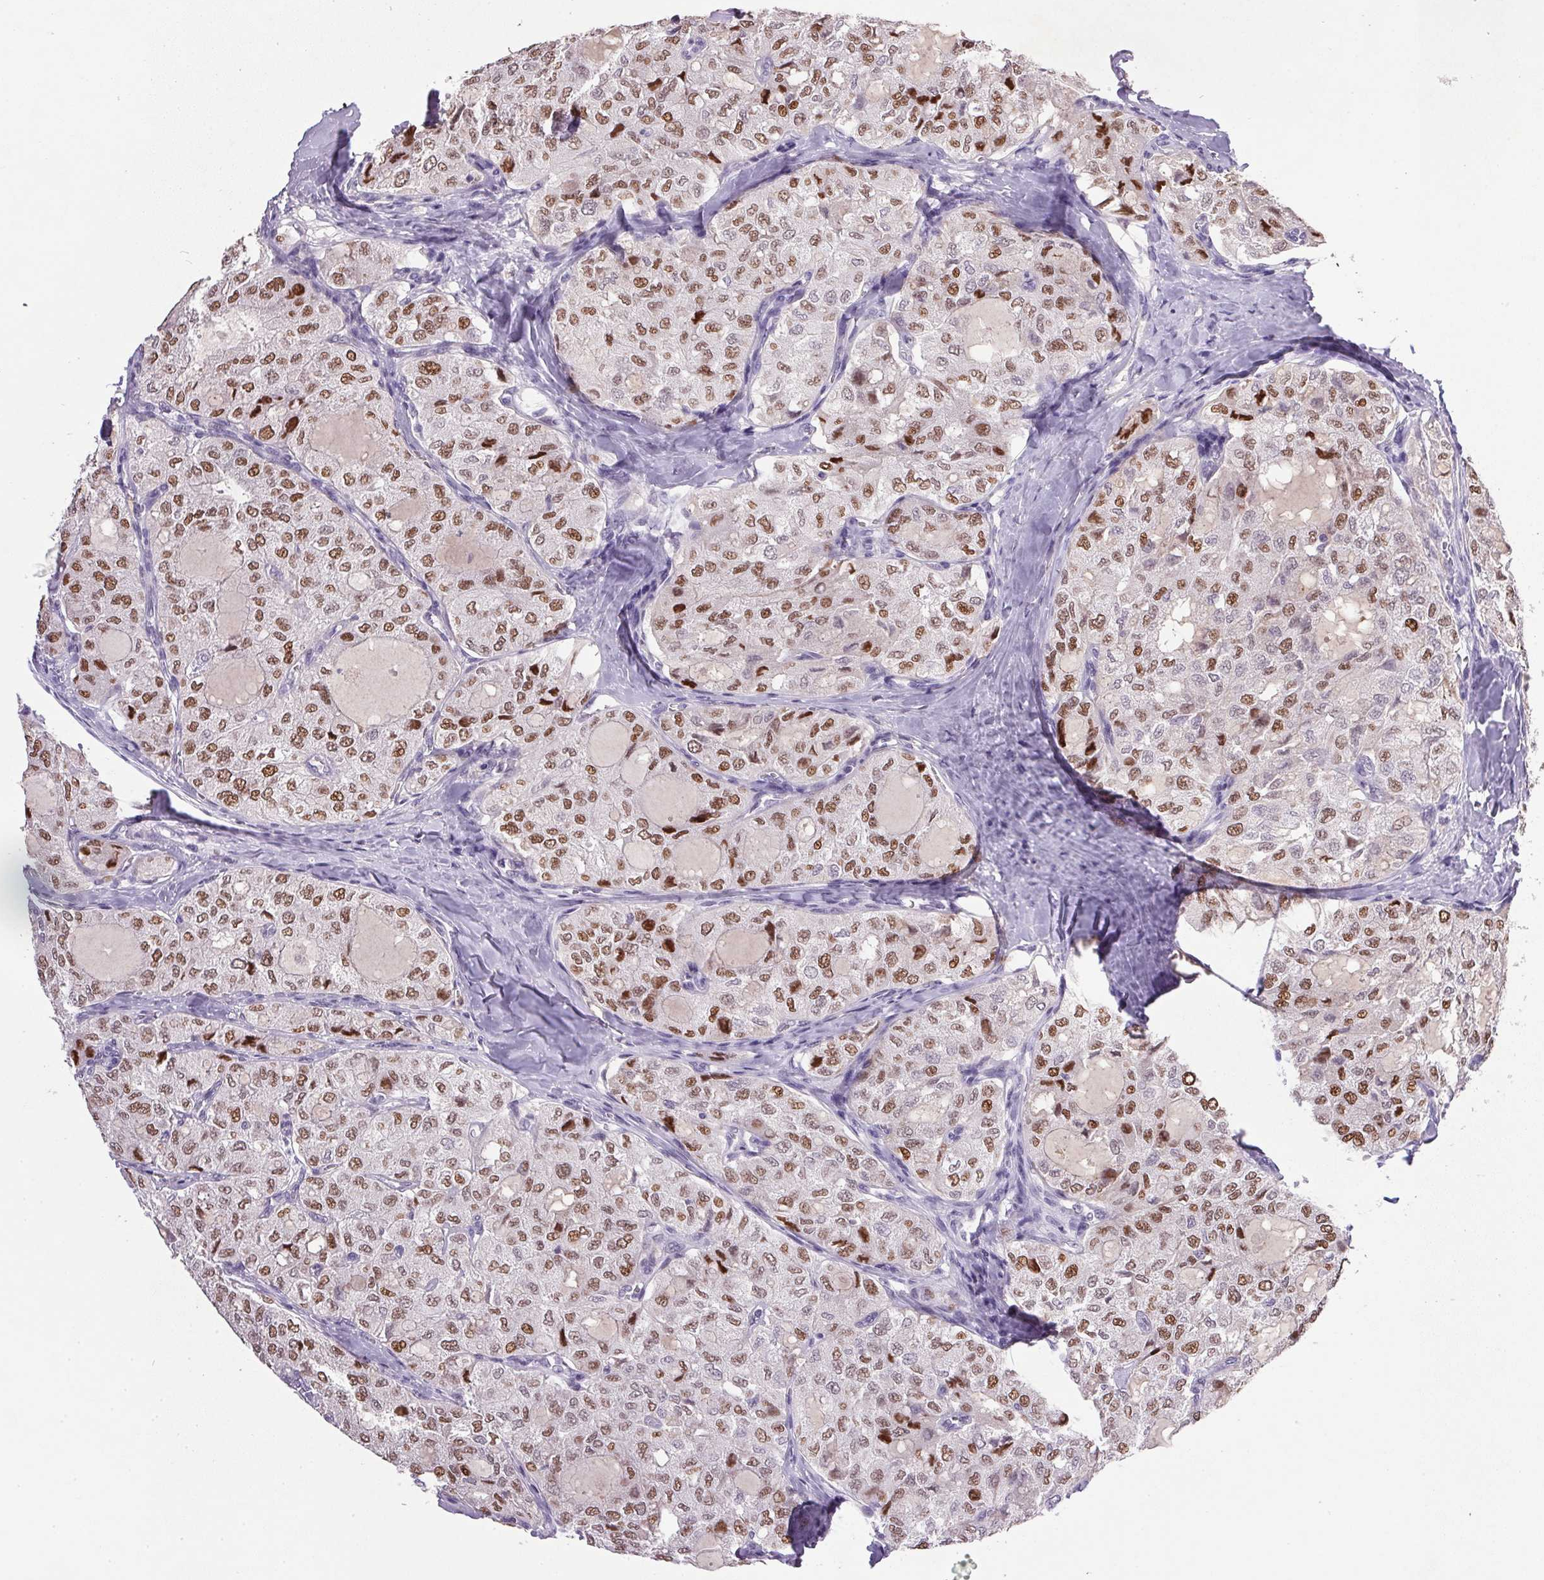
{"staining": {"intensity": "strong", "quantity": "25%-75%", "location": "nuclear"}, "tissue": "thyroid cancer", "cell_type": "Tumor cells", "image_type": "cancer", "snomed": [{"axis": "morphology", "description": "Follicular adenoma carcinoma, NOS"}, {"axis": "topography", "description": "Thyroid gland"}], "caption": "Immunohistochemistry histopathology image of human thyroid cancer stained for a protein (brown), which exhibits high levels of strong nuclear staining in approximately 25%-75% of tumor cells.", "gene": "TRDN", "patient": {"sex": "male", "age": 75}}